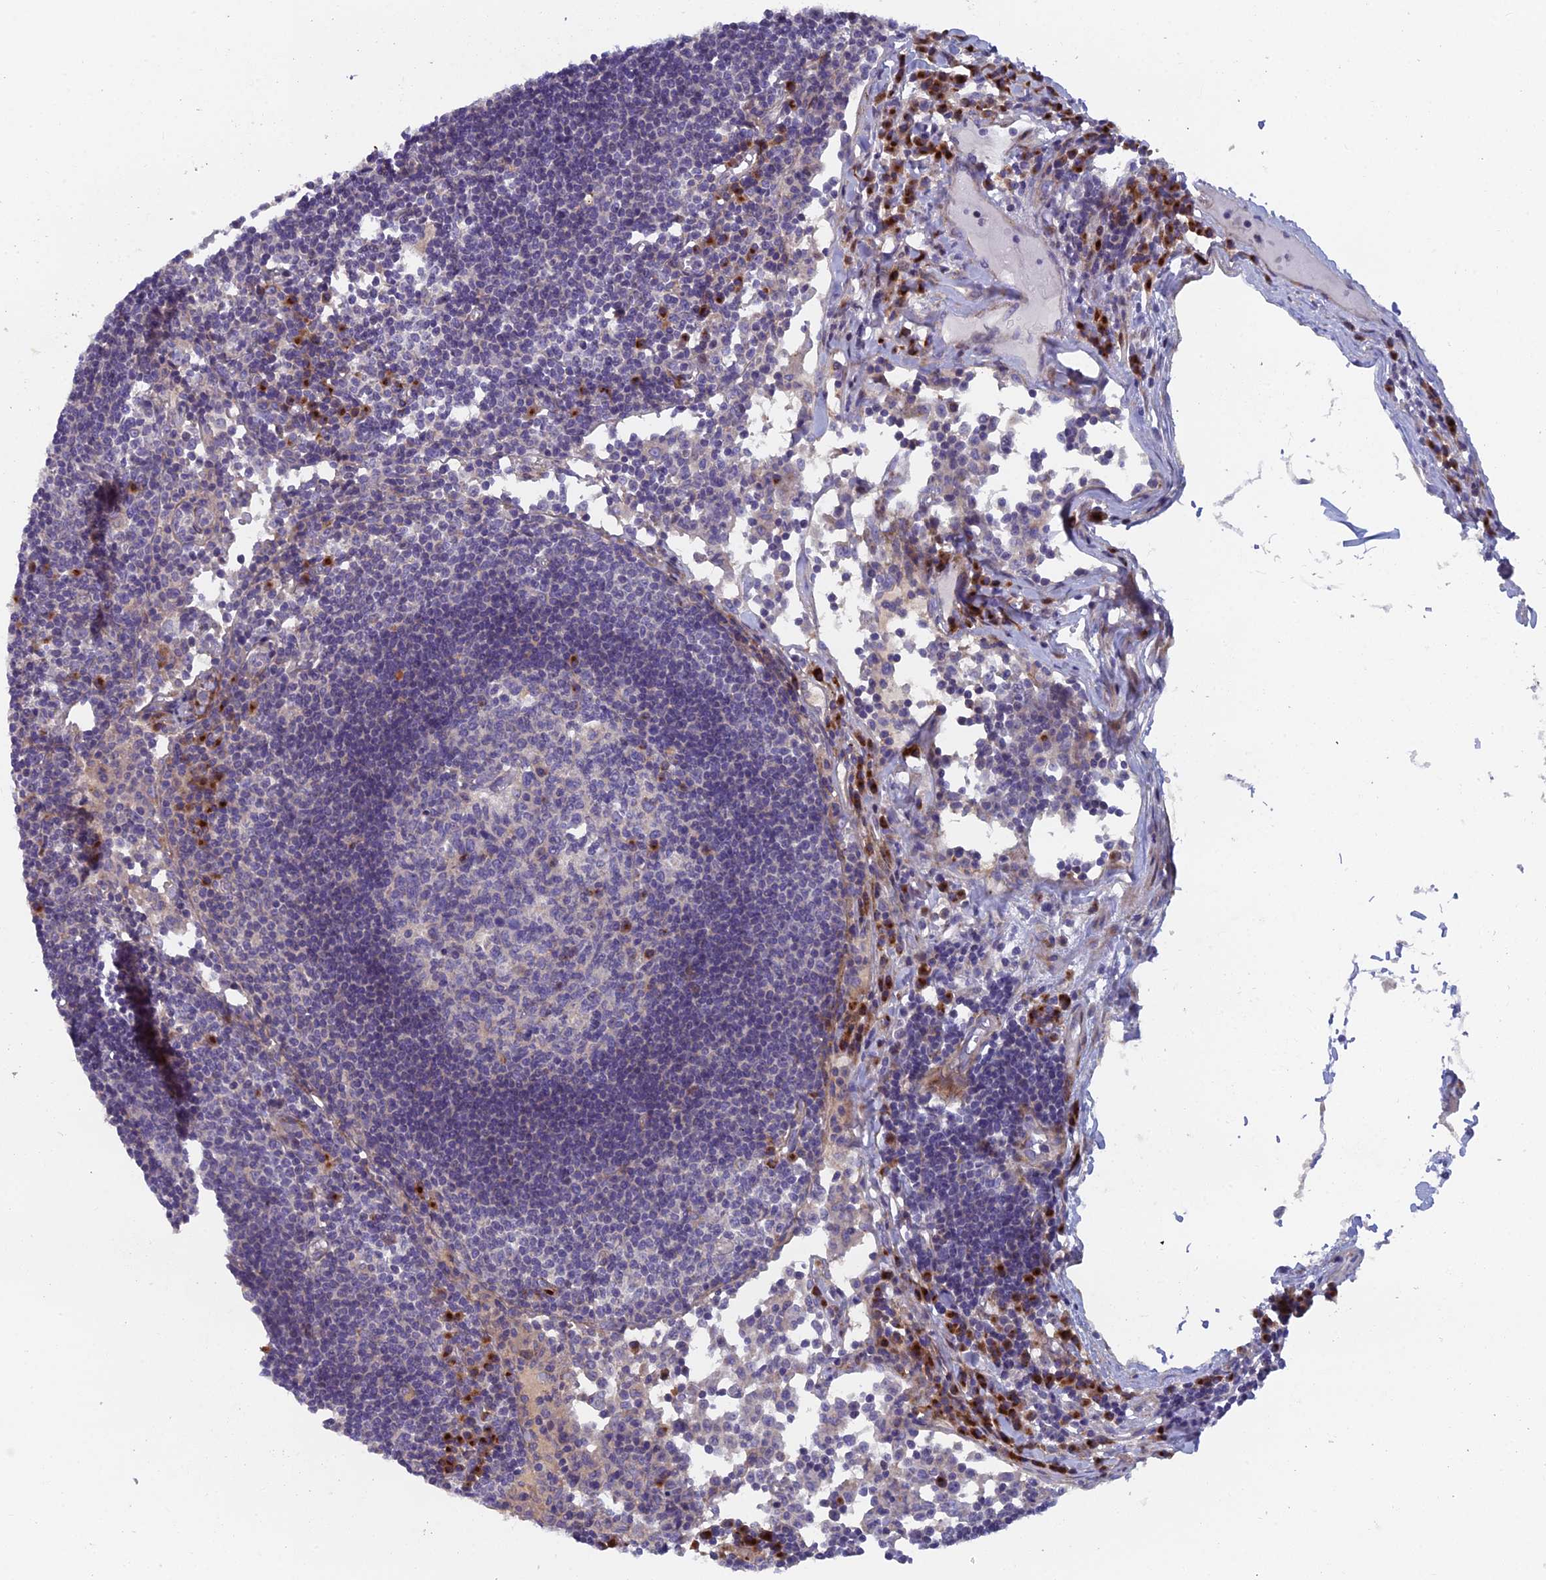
{"staining": {"intensity": "moderate", "quantity": "<25%", "location": "cytoplasmic/membranous"}, "tissue": "lymph node", "cell_type": "Germinal center cells", "image_type": "normal", "snomed": [{"axis": "morphology", "description": "Normal tissue, NOS"}, {"axis": "topography", "description": "Lymph node"}], "caption": "Immunohistochemistry (DAB (3,3'-diaminobenzidine)) staining of normal lymph node exhibits moderate cytoplasmic/membranous protein positivity in approximately <25% of germinal center cells.", "gene": "B9D2", "patient": {"sex": "female", "age": 55}}